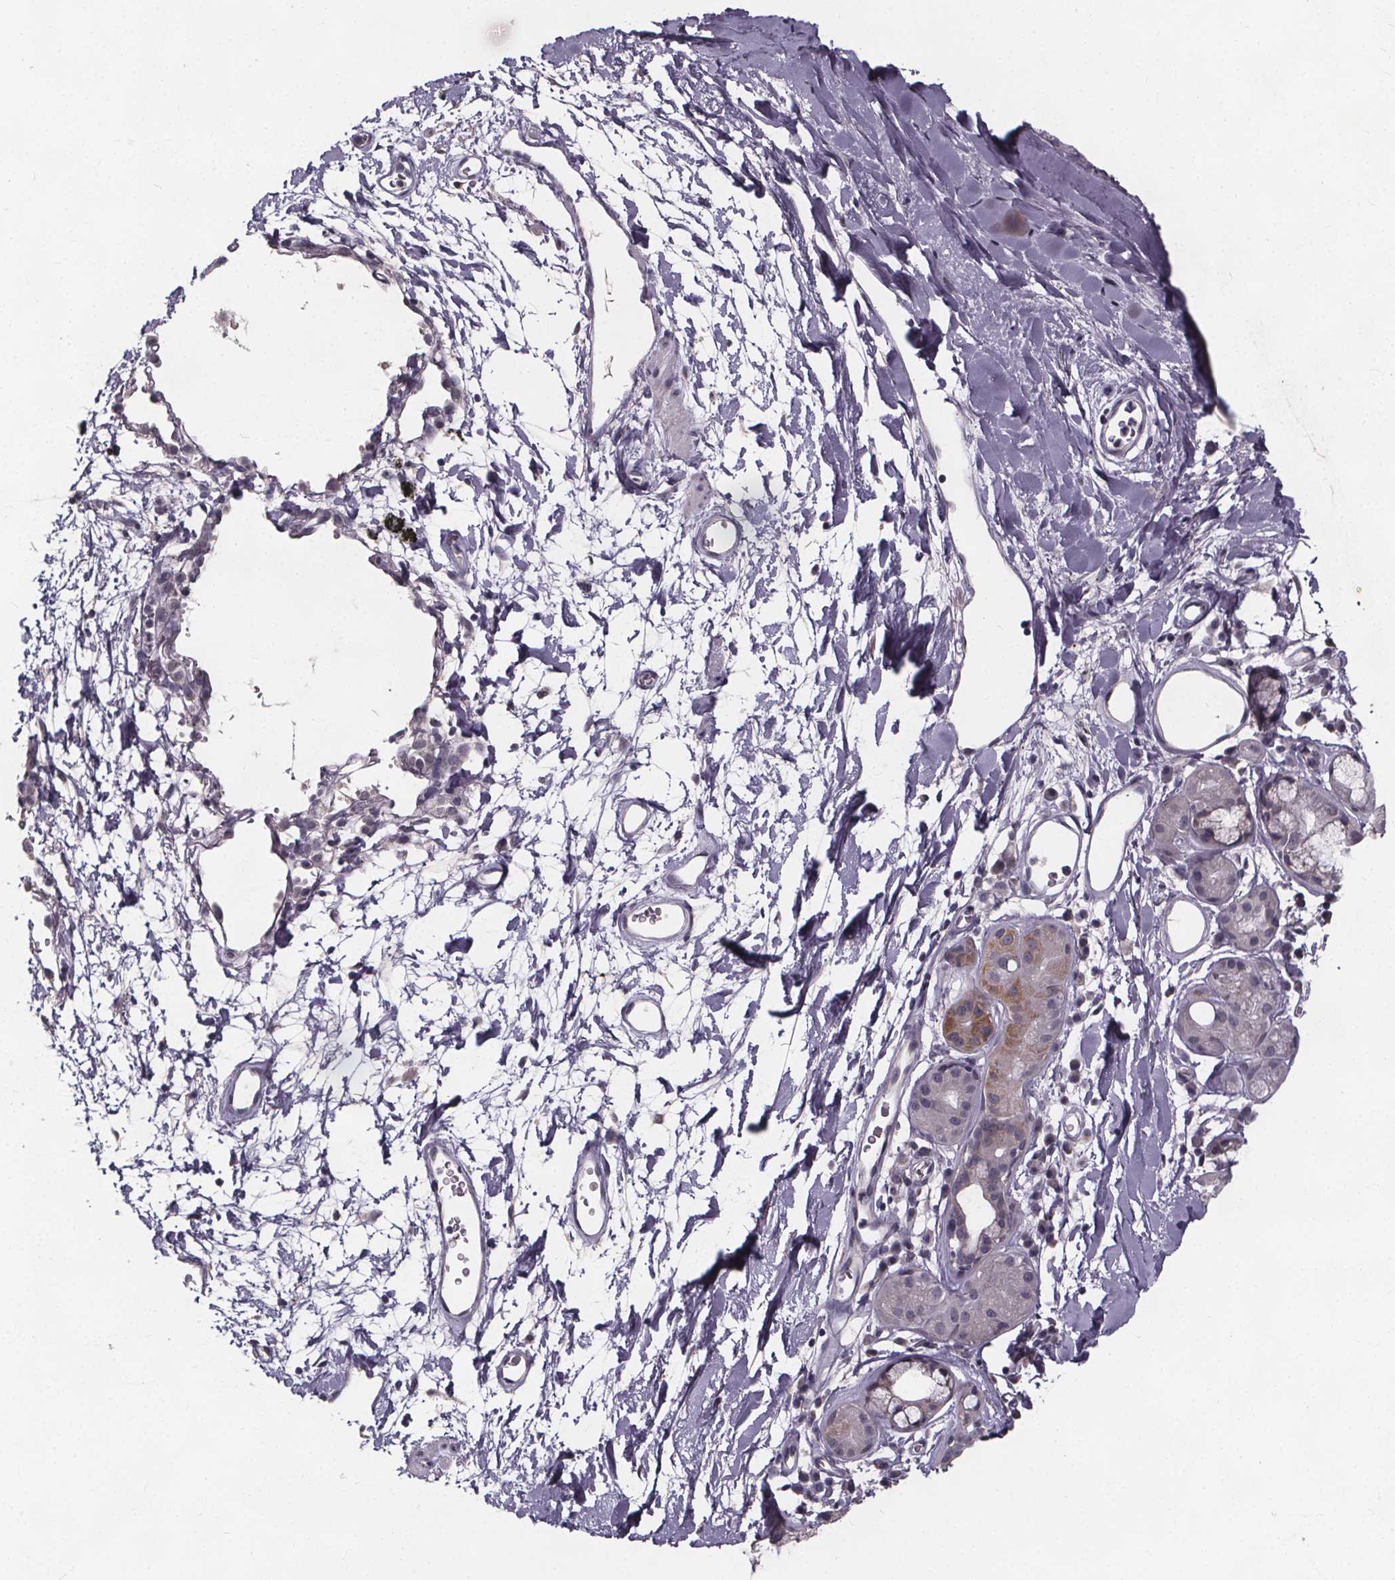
{"staining": {"intensity": "negative", "quantity": "none", "location": "none"}, "tissue": "adipose tissue", "cell_type": "Adipocytes", "image_type": "normal", "snomed": [{"axis": "morphology", "description": "Normal tissue, NOS"}, {"axis": "topography", "description": "Cartilage tissue"}, {"axis": "topography", "description": "Bronchus"}], "caption": "The micrograph displays no significant staining in adipocytes of adipose tissue.", "gene": "FAM181B", "patient": {"sex": "male", "age": 58}}